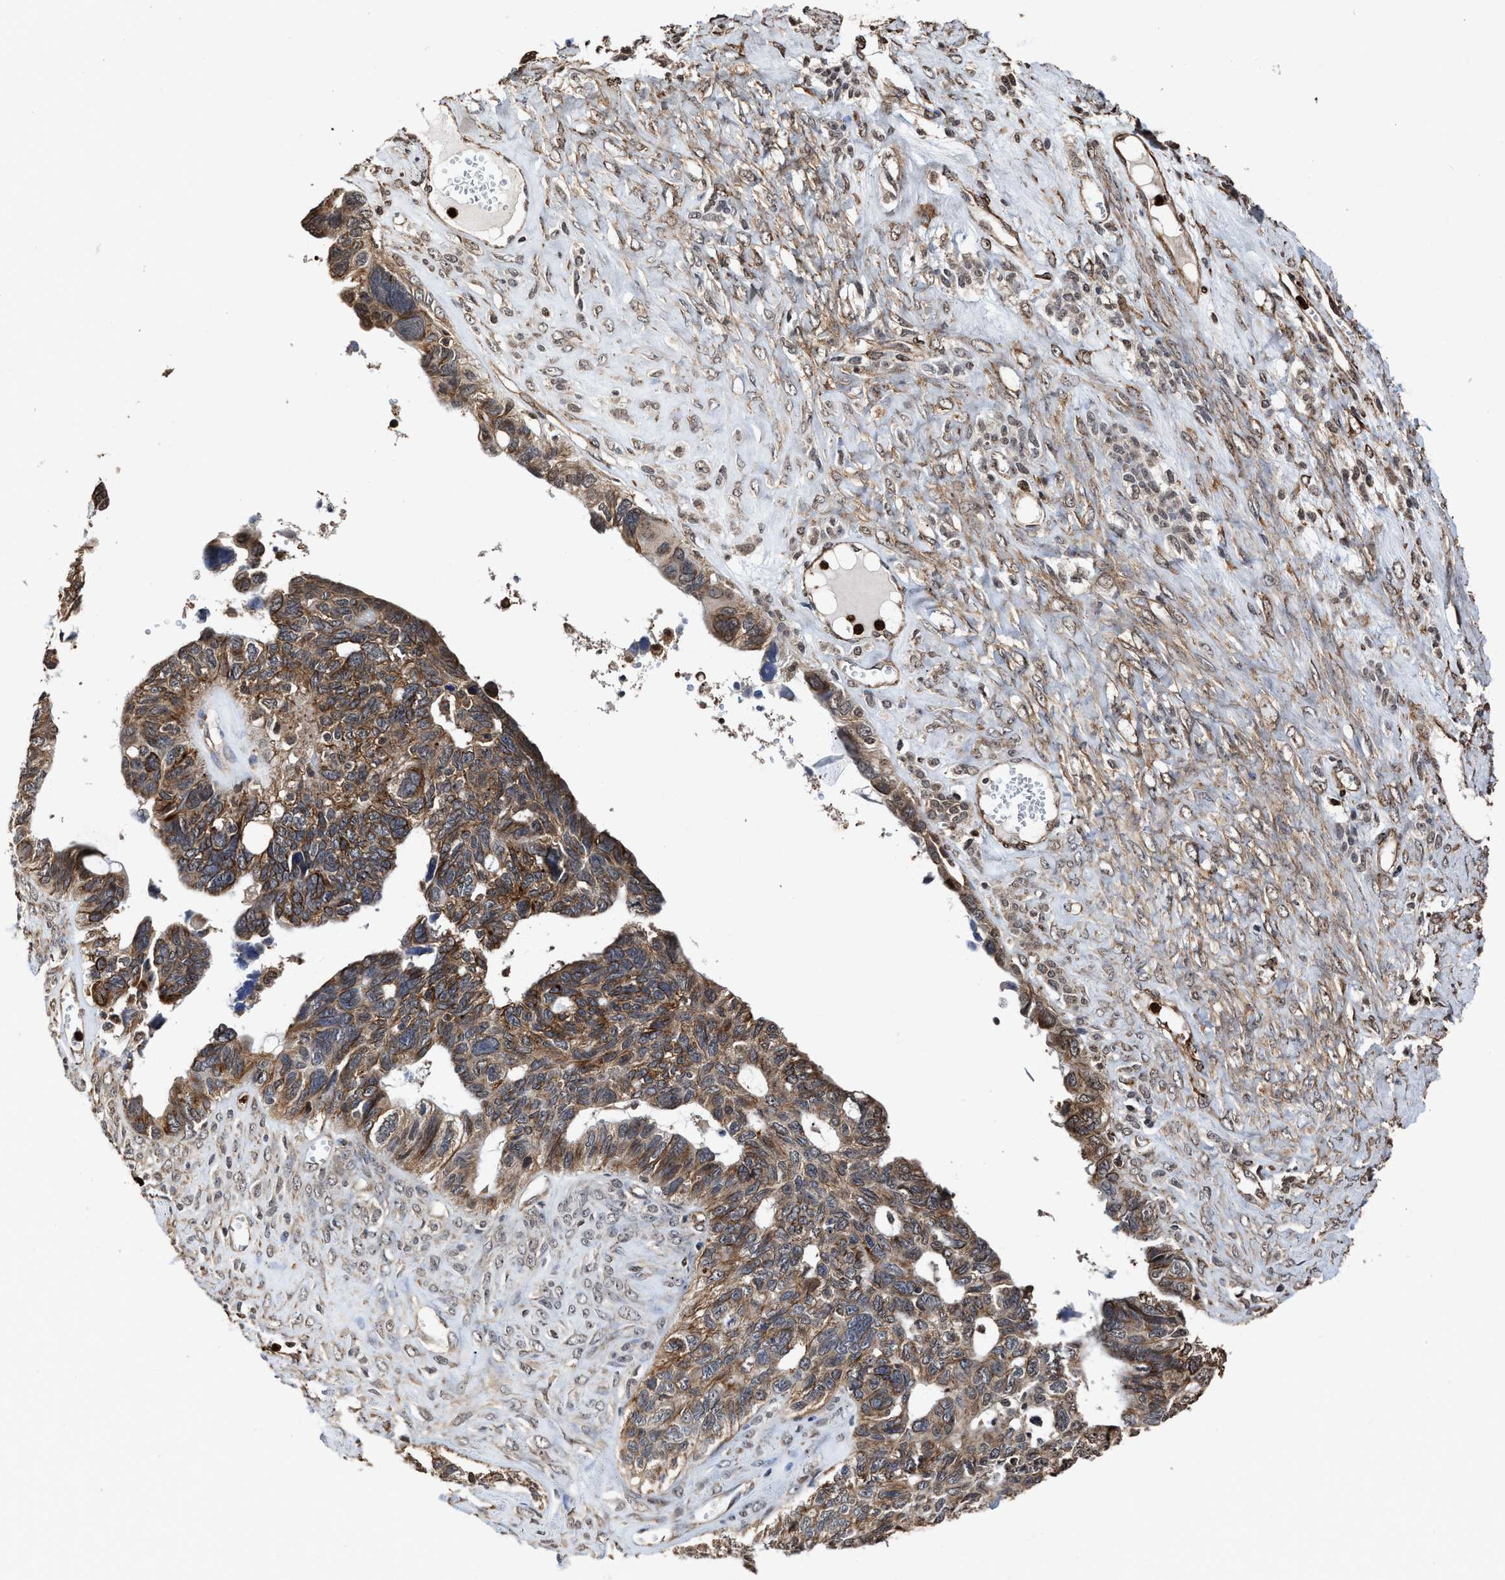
{"staining": {"intensity": "moderate", "quantity": ">75%", "location": "cytoplasmic/membranous"}, "tissue": "ovarian cancer", "cell_type": "Tumor cells", "image_type": "cancer", "snomed": [{"axis": "morphology", "description": "Cystadenocarcinoma, serous, NOS"}, {"axis": "topography", "description": "Ovary"}], "caption": "IHC of ovarian cancer exhibits medium levels of moderate cytoplasmic/membranous staining in about >75% of tumor cells.", "gene": "SEPTIN2", "patient": {"sex": "female", "age": 79}}